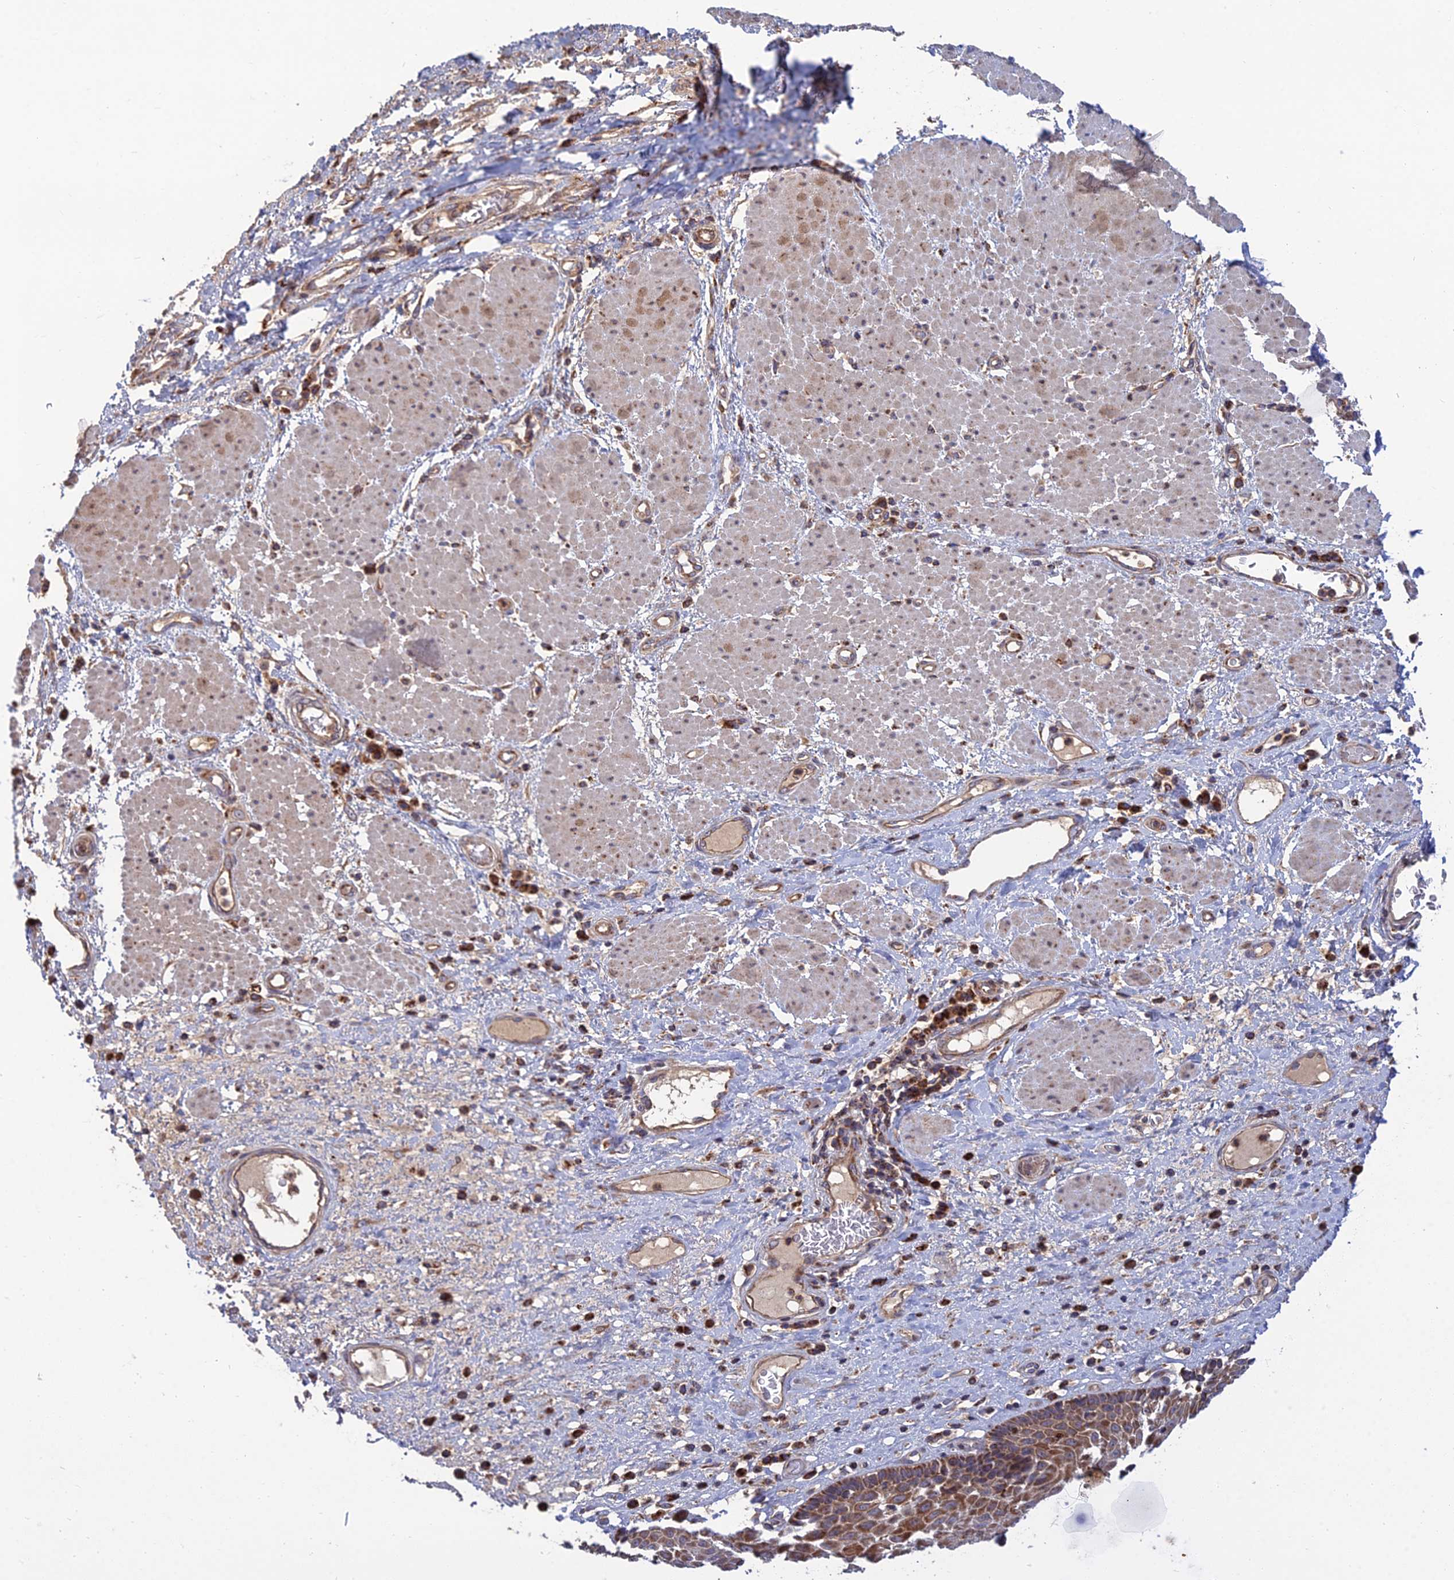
{"staining": {"intensity": "moderate", "quantity": ">75%", "location": "cytoplasmic/membranous"}, "tissue": "esophagus", "cell_type": "Squamous epithelial cells", "image_type": "normal", "snomed": [{"axis": "morphology", "description": "Normal tissue, NOS"}, {"axis": "morphology", "description": "Adenocarcinoma, NOS"}, {"axis": "topography", "description": "Esophagus"}], "caption": "This photomicrograph reveals benign esophagus stained with immunohistochemistry (IHC) to label a protein in brown. The cytoplasmic/membranous of squamous epithelial cells show moderate positivity for the protein. Nuclei are counter-stained blue.", "gene": "RIC8B", "patient": {"sex": "male", "age": 62}}